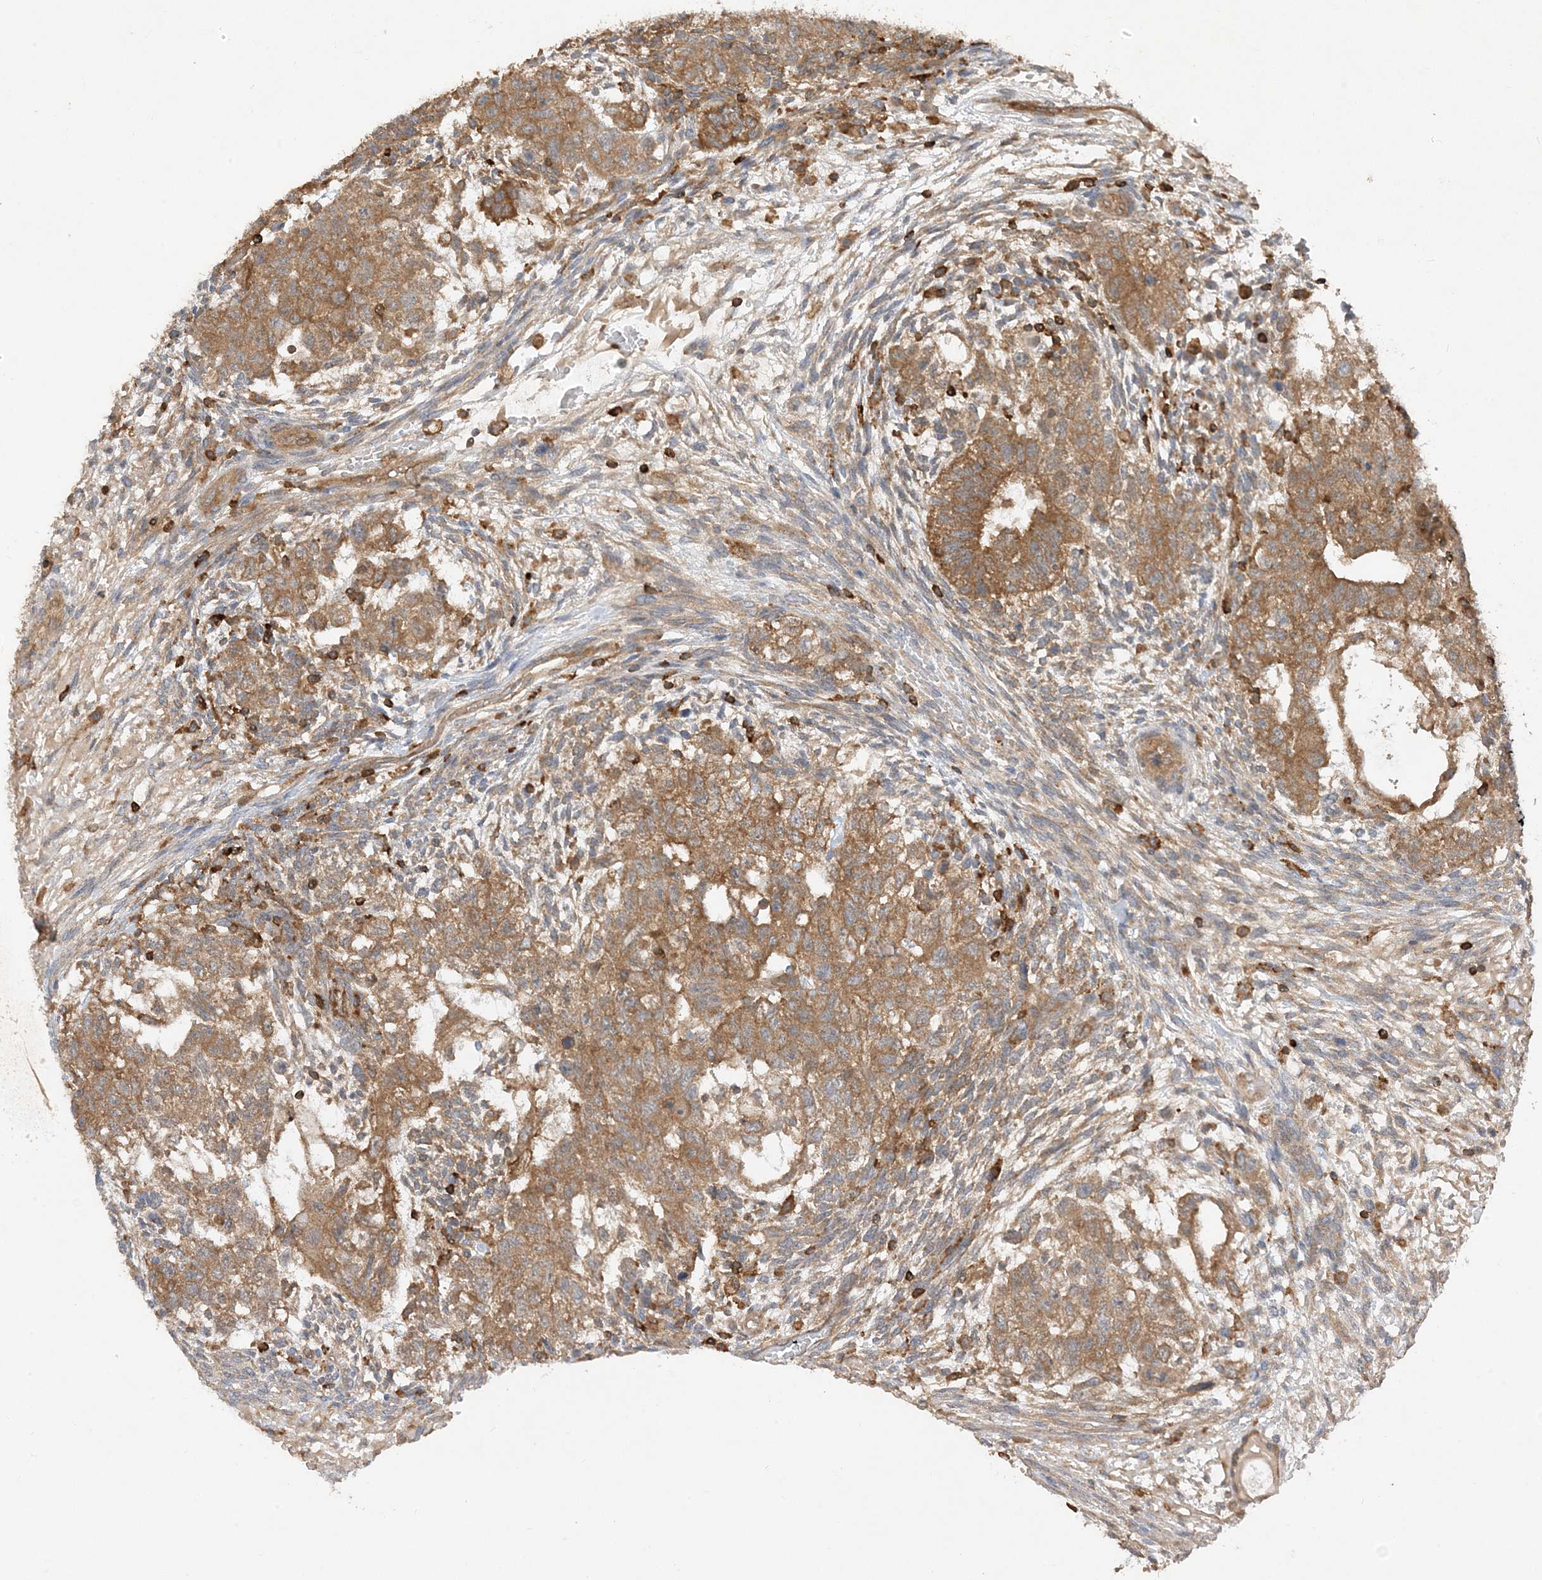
{"staining": {"intensity": "moderate", "quantity": ">75%", "location": "cytoplasmic/membranous"}, "tissue": "testis cancer", "cell_type": "Tumor cells", "image_type": "cancer", "snomed": [{"axis": "morphology", "description": "Normal tissue, NOS"}, {"axis": "morphology", "description": "Carcinoma, Embryonal, NOS"}, {"axis": "topography", "description": "Testis"}], "caption": "Immunohistochemistry (IHC) of human testis cancer (embryonal carcinoma) exhibits medium levels of moderate cytoplasmic/membranous expression in about >75% of tumor cells. (DAB IHC with brightfield microscopy, high magnification).", "gene": "PHACTR2", "patient": {"sex": "male", "age": 36}}